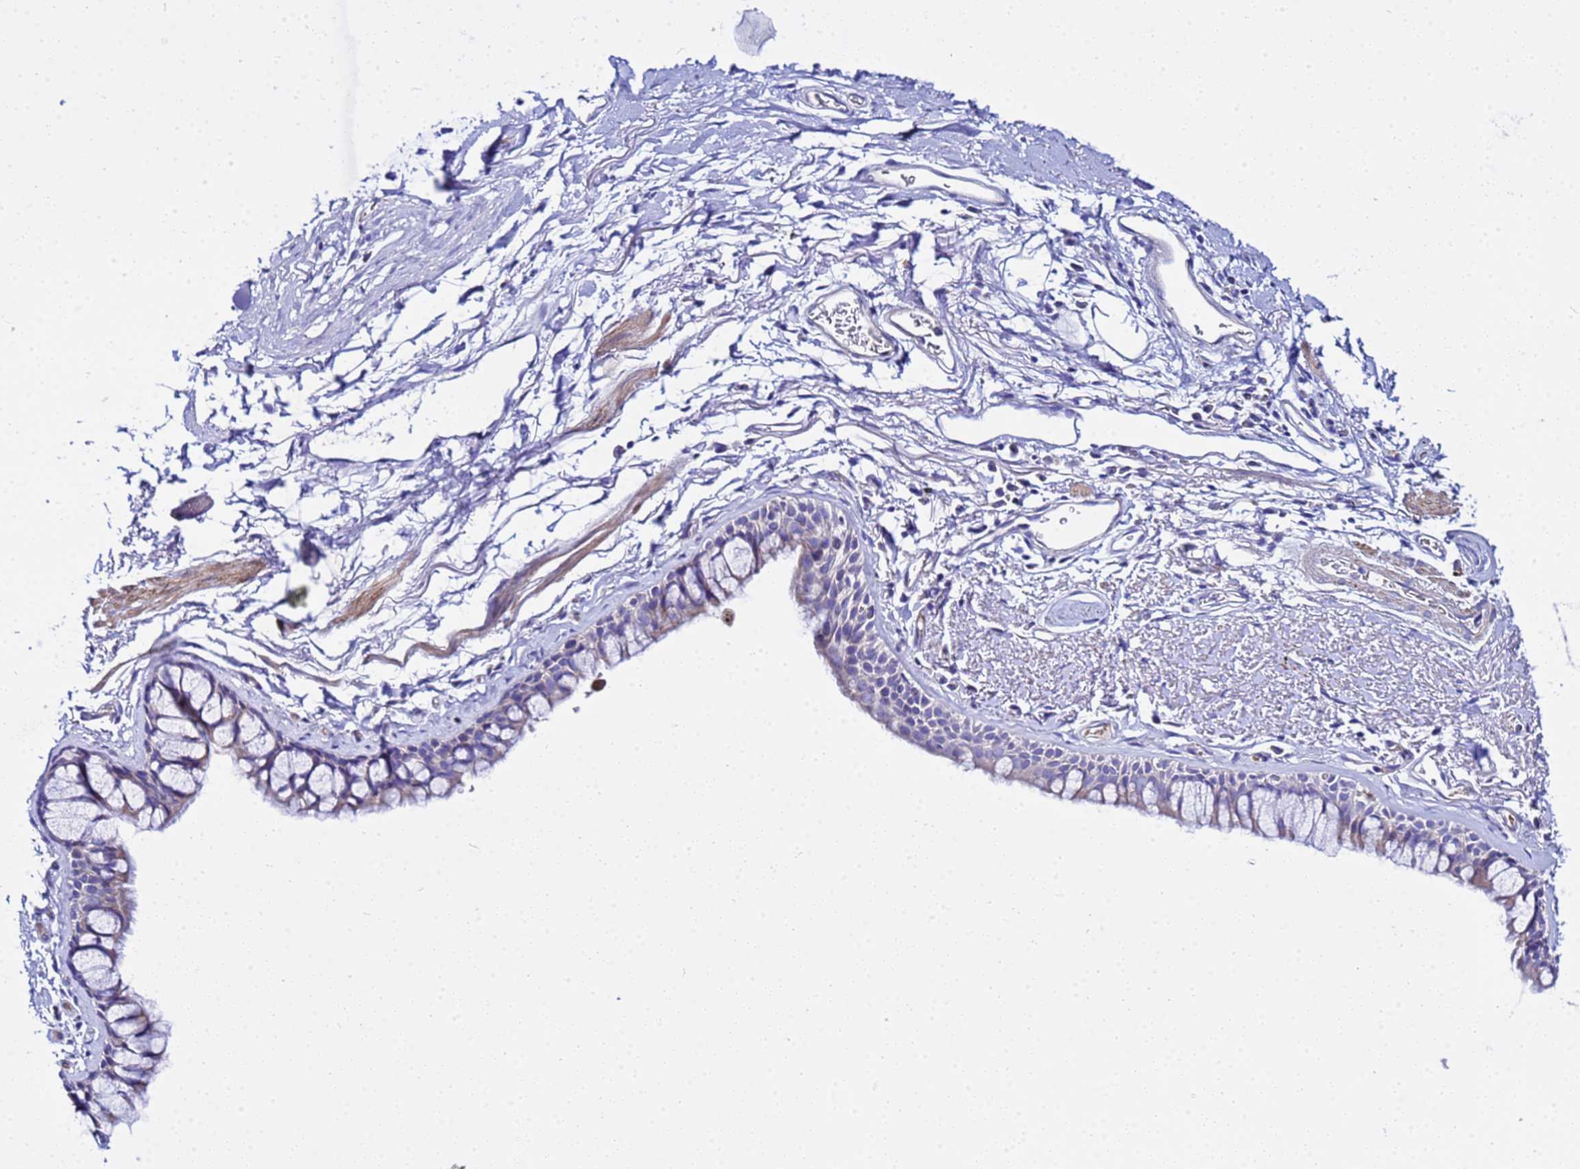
{"staining": {"intensity": "negative", "quantity": "none", "location": "none"}, "tissue": "bronchus", "cell_type": "Respiratory epithelial cells", "image_type": "normal", "snomed": [{"axis": "morphology", "description": "Normal tissue, NOS"}, {"axis": "topography", "description": "Bronchus"}], "caption": "Immunohistochemistry of benign bronchus displays no expression in respiratory epithelial cells. Nuclei are stained in blue.", "gene": "USP18", "patient": {"sex": "male", "age": 65}}